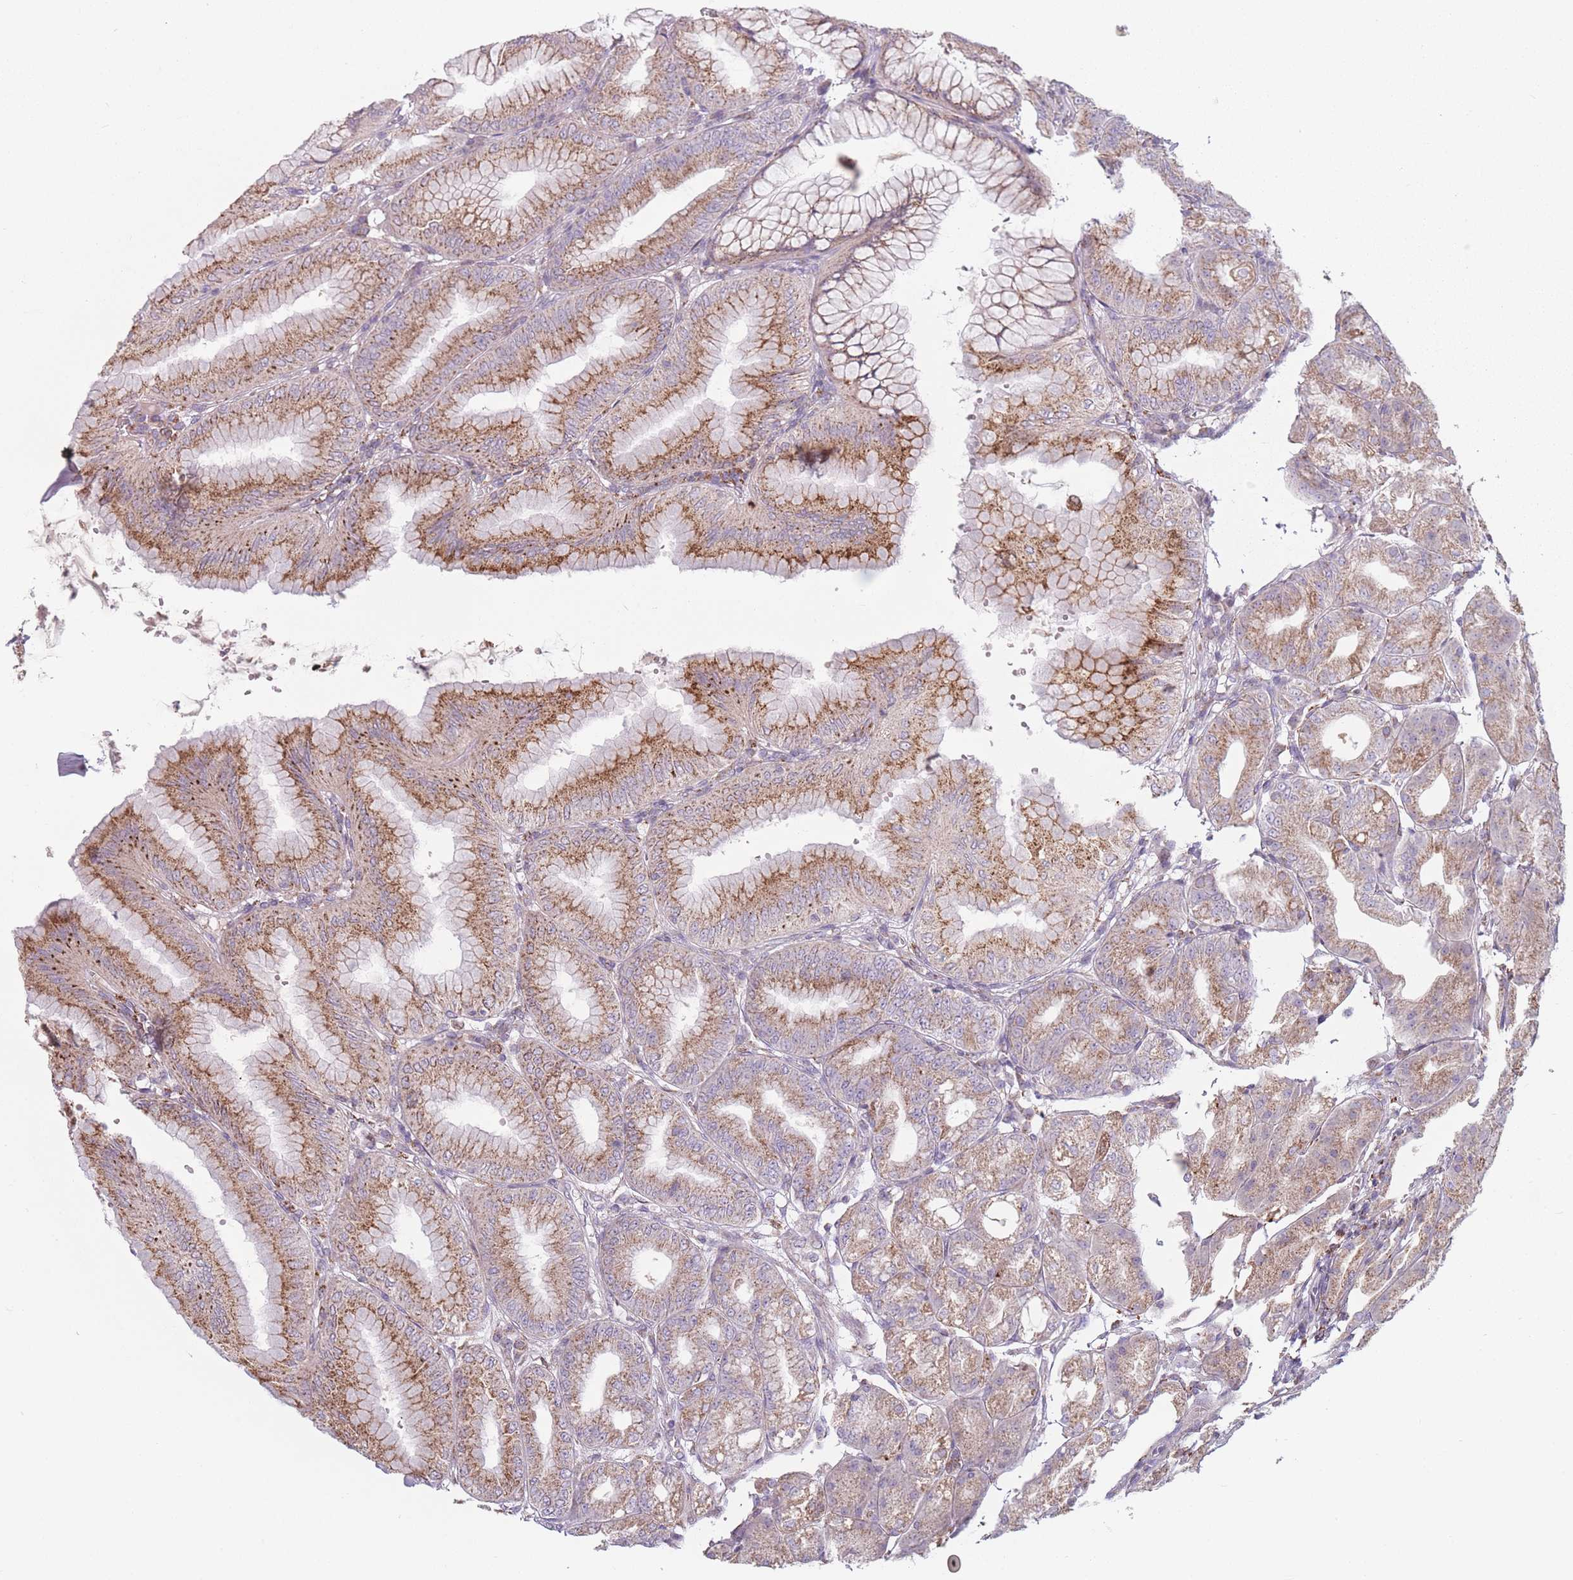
{"staining": {"intensity": "moderate", "quantity": ">75%", "location": "cytoplasmic/membranous"}, "tissue": "stomach", "cell_type": "Glandular cells", "image_type": "normal", "snomed": [{"axis": "morphology", "description": "Normal tissue, NOS"}, {"axis": "topography", "description": "Stomach, lower"}], "caption": "Unremarkable stomach demonstrates moderate cytoplasmic/membranous expression in approximately >75% of glandular cells The staining is performed using DAB brown chromogen to label protein expression. The nuclei are counter-stained blue using hematoxylin..", "gene": "PEX11B", "patient": {"sex": "male", "age": 71}}